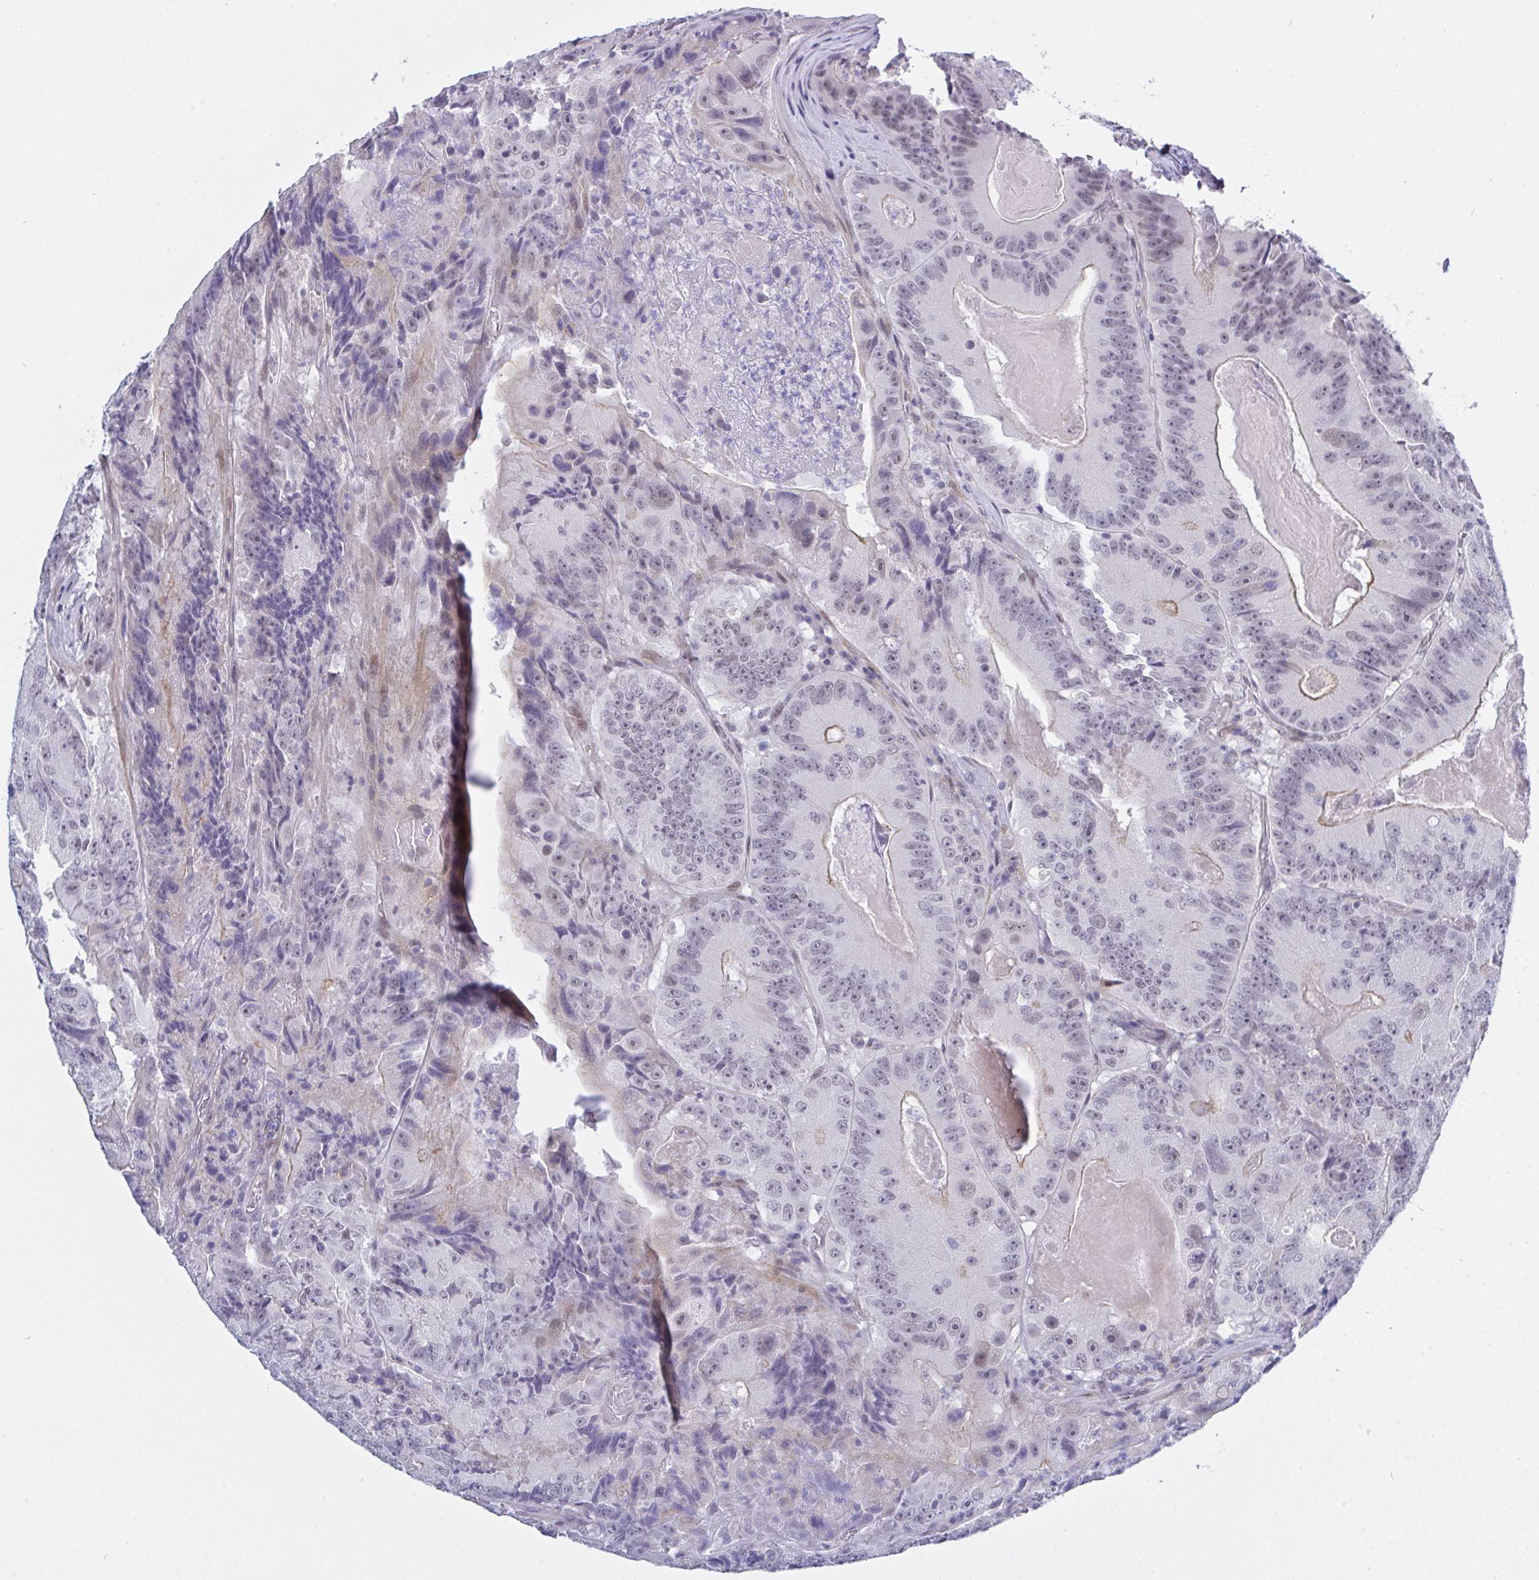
{"staining": {"intensity": "weak", "quantity": "<25%", "location": "cytoplasmic/membranous"}, "tissue": "colorectal cancer", "cell_type": "Tumor cells", "image_type": "cancer", "snomed": [{"axis": "morphology", "description": "Adenocarcinoma, NOS"}, {"axis": "topography", "description": "Colon"}], "caption": "High power microscopy image of an immunohistochemistry (IHC) photomicrograph of colorectal adenocarcinoma, revealing no significant staining in tumor cells. The staining was performed using DAB to visualize the protein expression in brown, while the nuclei were stained in blue with hematoxylin (Magnification: 20x).", "gene": "FBXL22", "patient": {"sex": "female", "age": 86}}